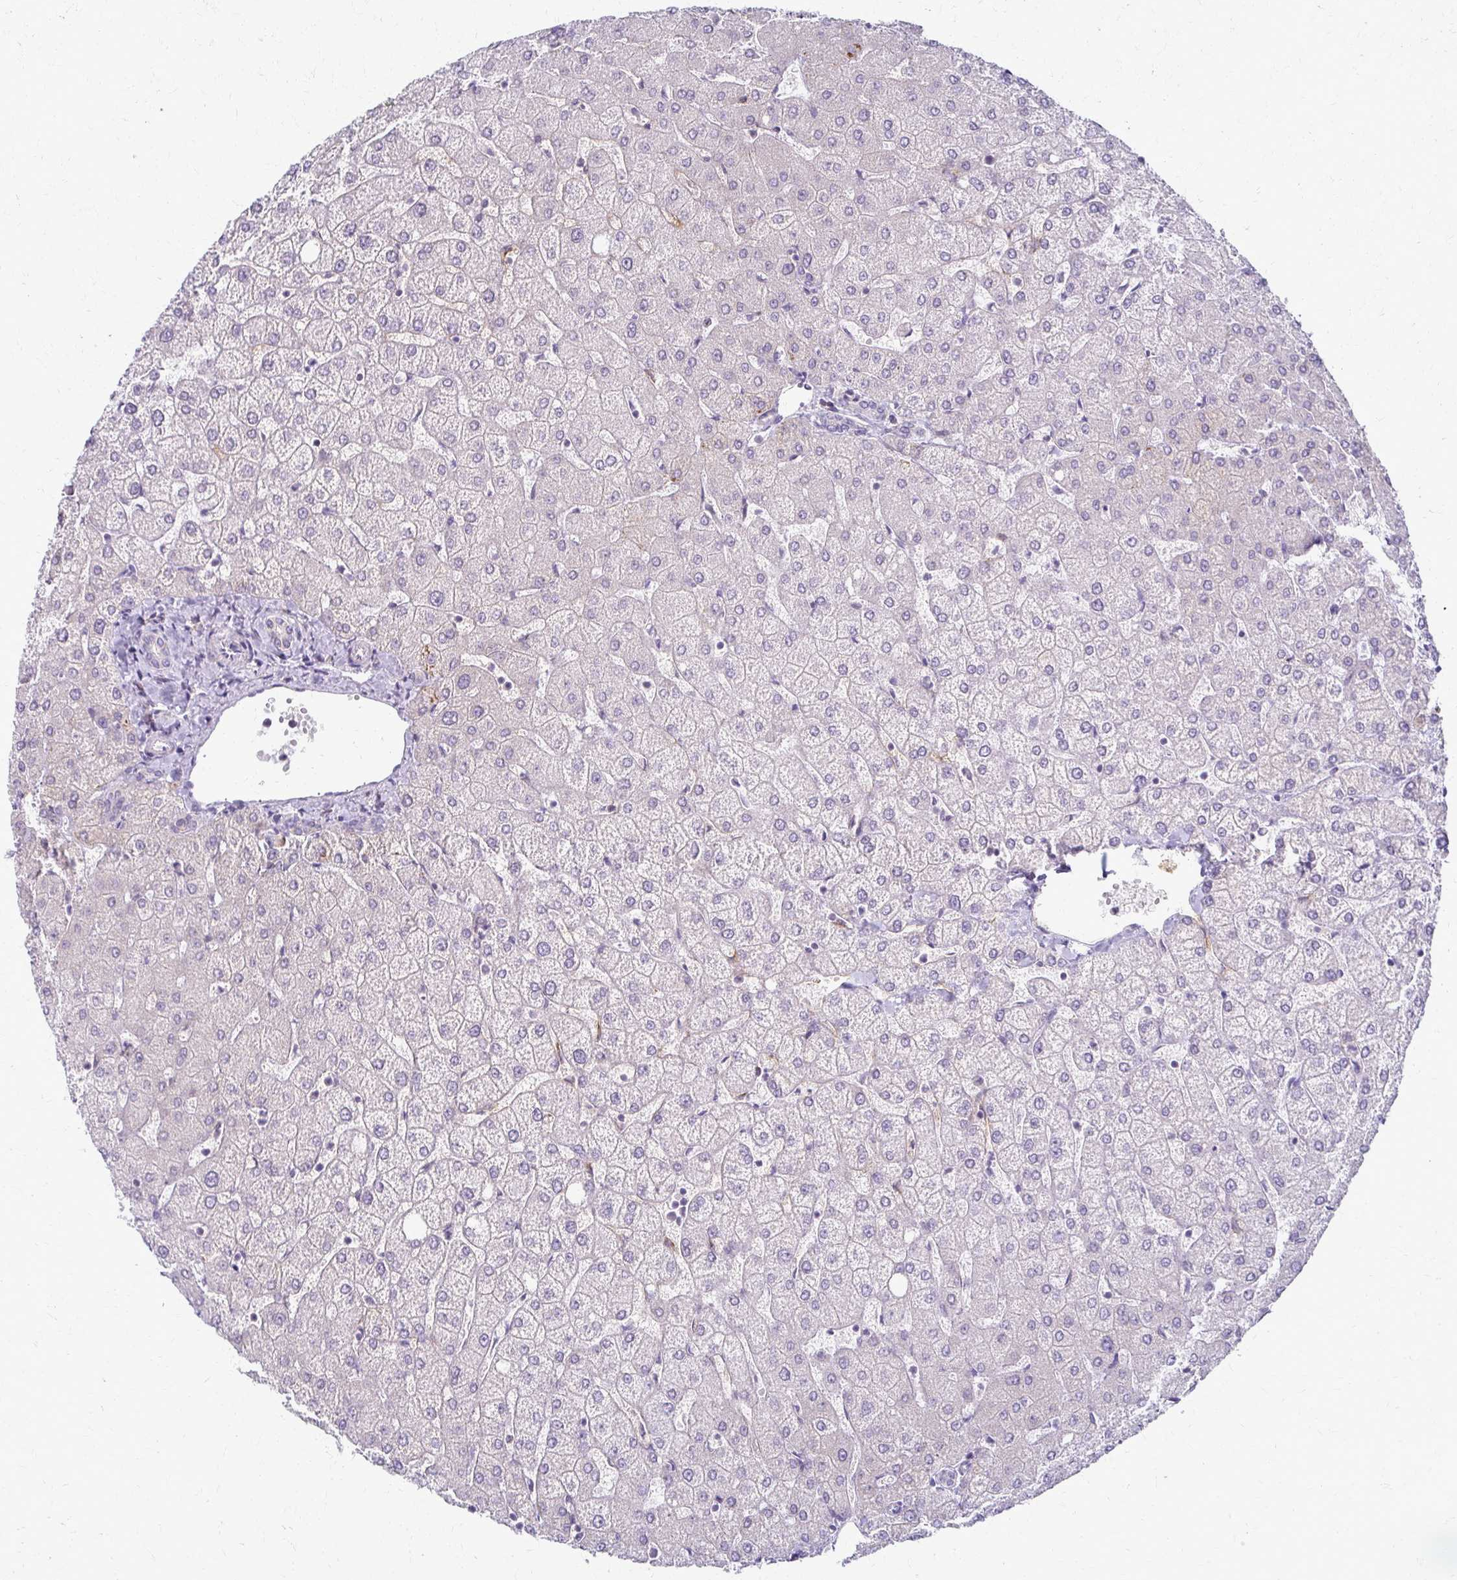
{"staining": {"intensity": "negative", "quantity": "none", "location": "none"}, "tissue": "liver", "cell_type": "Cholangiocytes", "image_type": "normal", "snomed": [{"axis": "morphology", "description": "Normal tissue, NOS"}, {"axis": "topography", "description": "Liver"}], "caption": "The photomicrograph exhibits no significant staining in cholangiocytes of liver. (Stains: DAB (3,3'-diaminobenzidine) immunohistochemistry with hematoxylin counter stain, Microscopy: brightfield microscopy at high magnification).", "gene": "FCGR2A", "patient": {"sex": "female", "age": 54}}